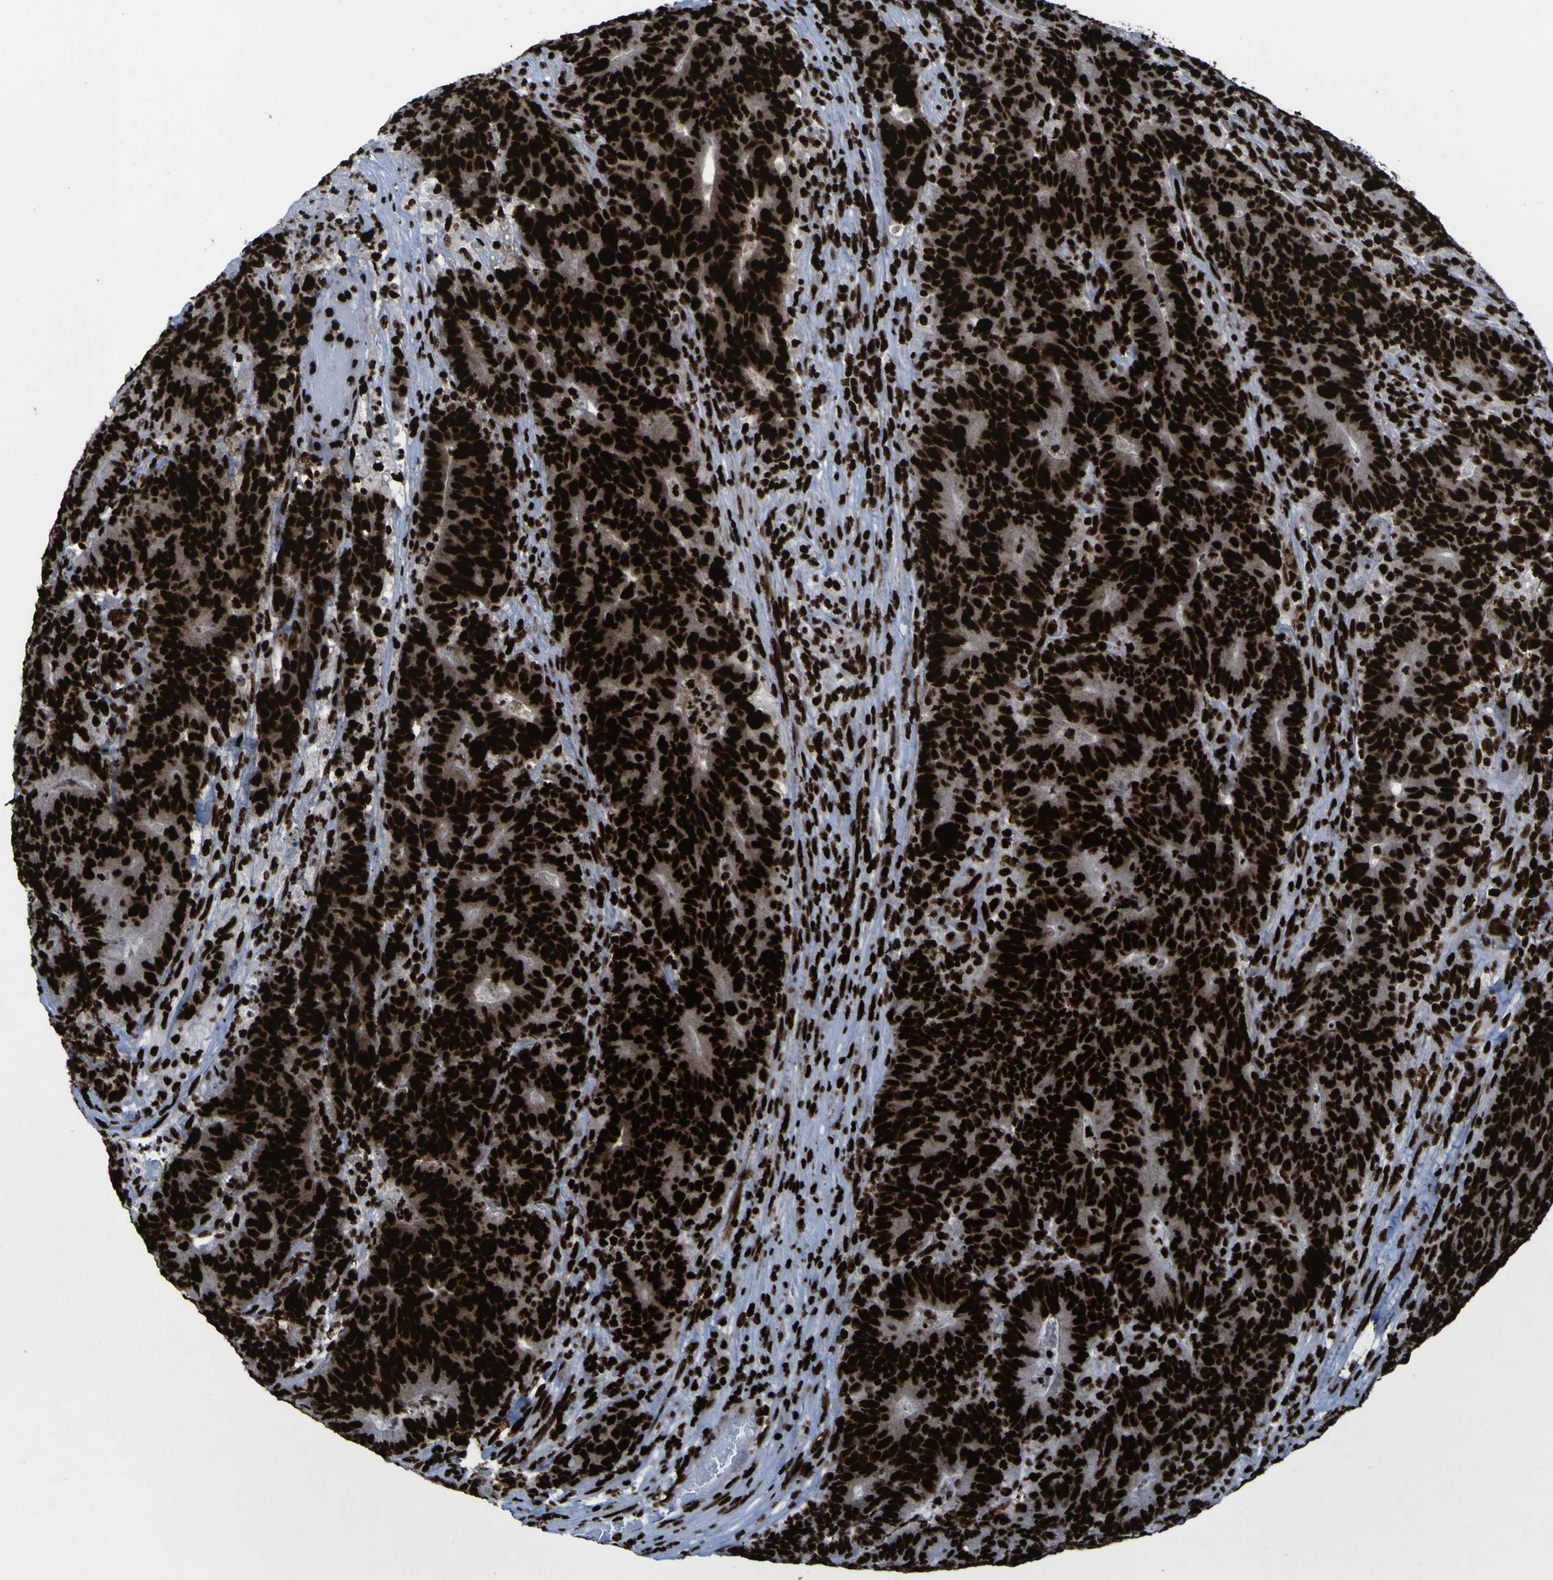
{"staining": {"intensity": "strong", "quantity": ">75%", "location": "nuclear"}, "tissue": "colorectal cancer", "cell_type": "Tumor cells", "image_type": "cancer", "snomed": [{"axis": "morphology", "description": "Normal tissue, NOS"}, {"axis": "morphology", "description": "Adenocarcinoma, NOS"}, {"axis": "topography", "description": "Colon"}], "caption": "DAB immunohistochemical staining of colorectal adenocarcinoma displays strong nuclear protein positivity in about >75% of tumor cells. (brown staining indicates protein expression, while blue staining denotes nuclei).", "gene": "NPM1", "patient": {"sex": "female", "age": 75}}